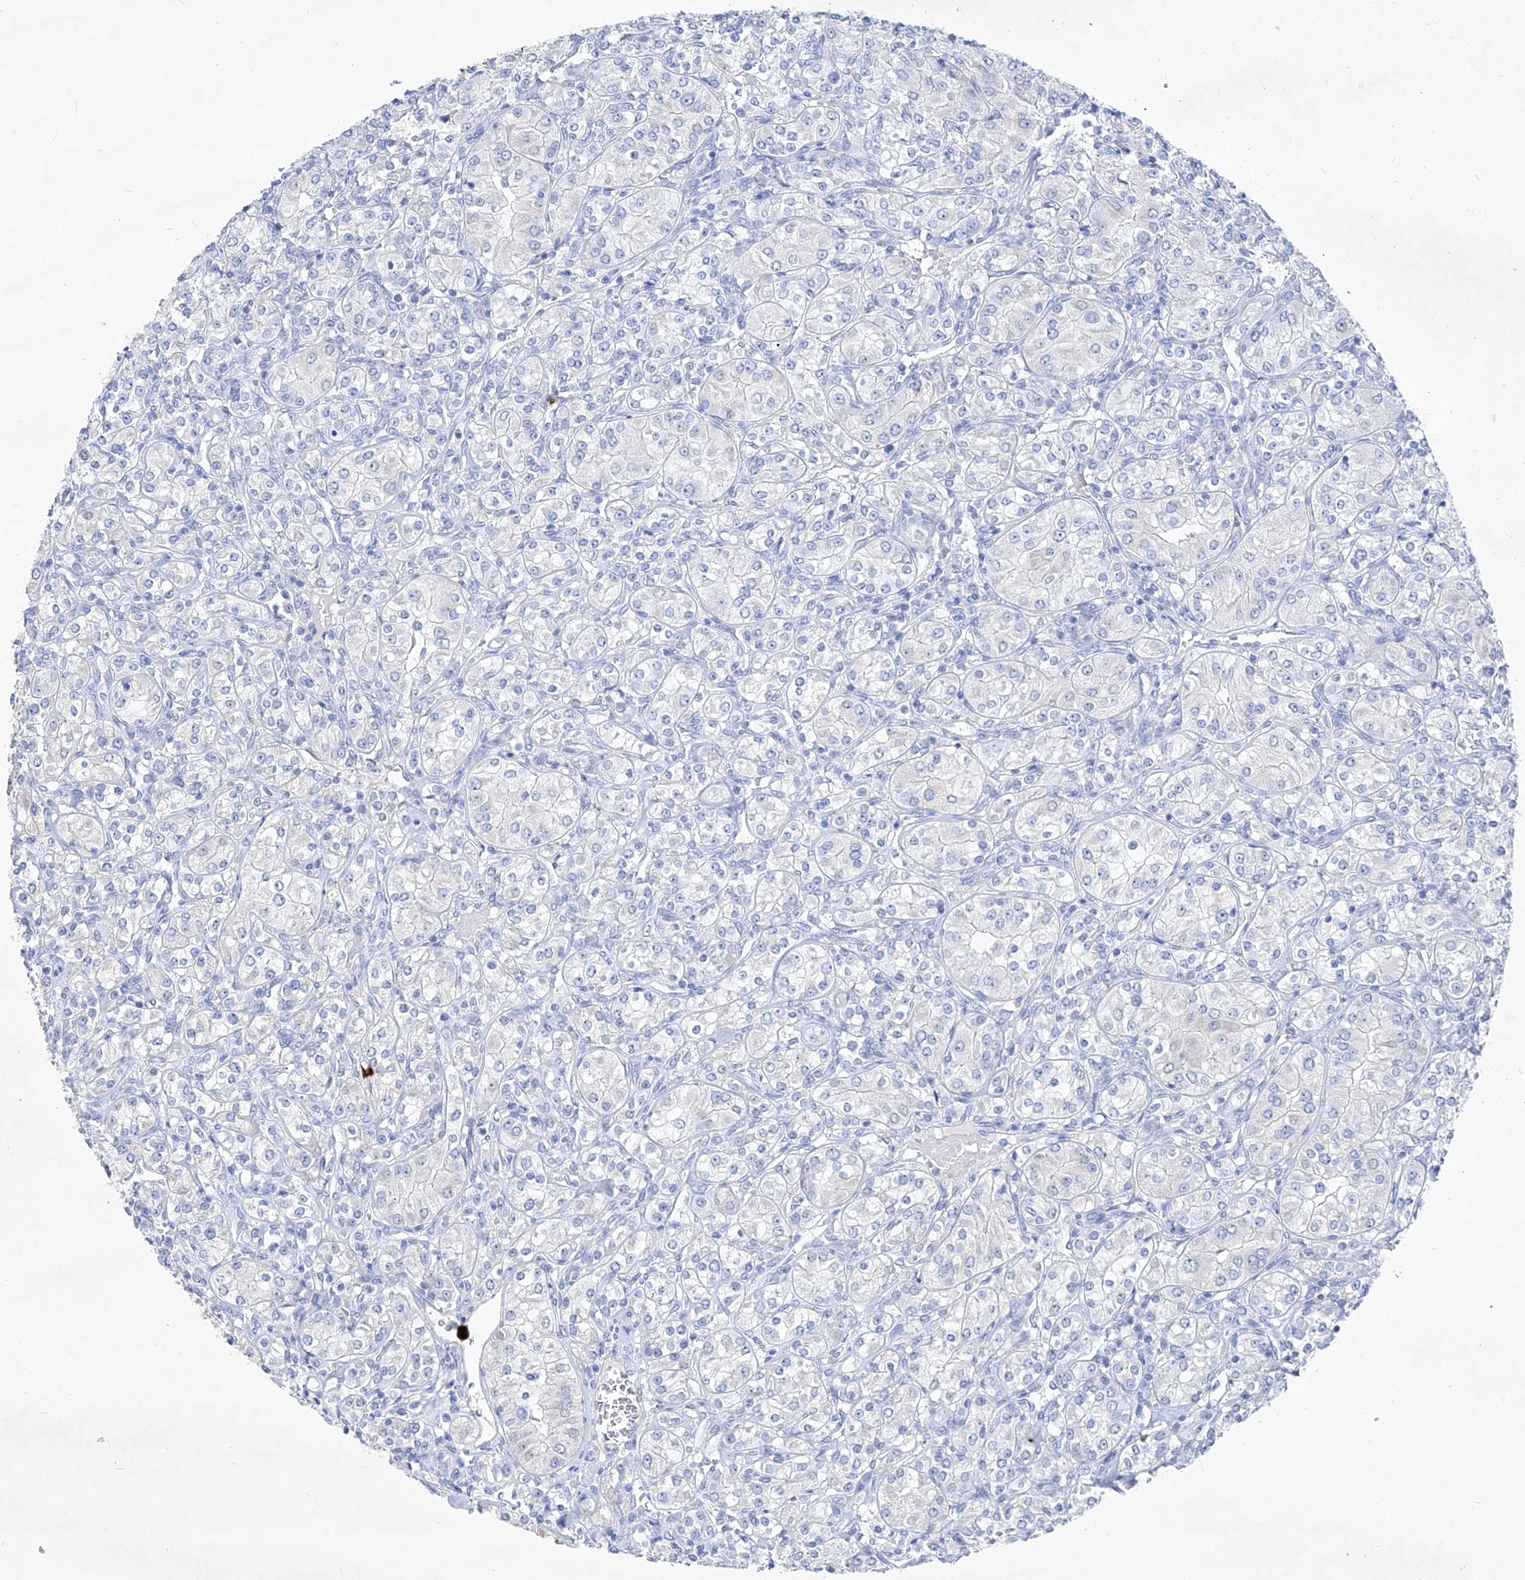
{"staining": {"intensity": "negative", "quantity": "none", "location": "none"}, "tissue": "renal cancer", "cell_type": "Tumor cells", "image_type": "cancer", "snomed": [{"axis": "morphology", "description": "Adenocarcinoma, NOS"}, {"axis": "topography", "description": "Kidney"}], "caption": "Protein analysis of renal cancer shows no significant positivity in tumor cells.", "gene": "FRS3", "patient": {"sex": "male", "age": 77}}